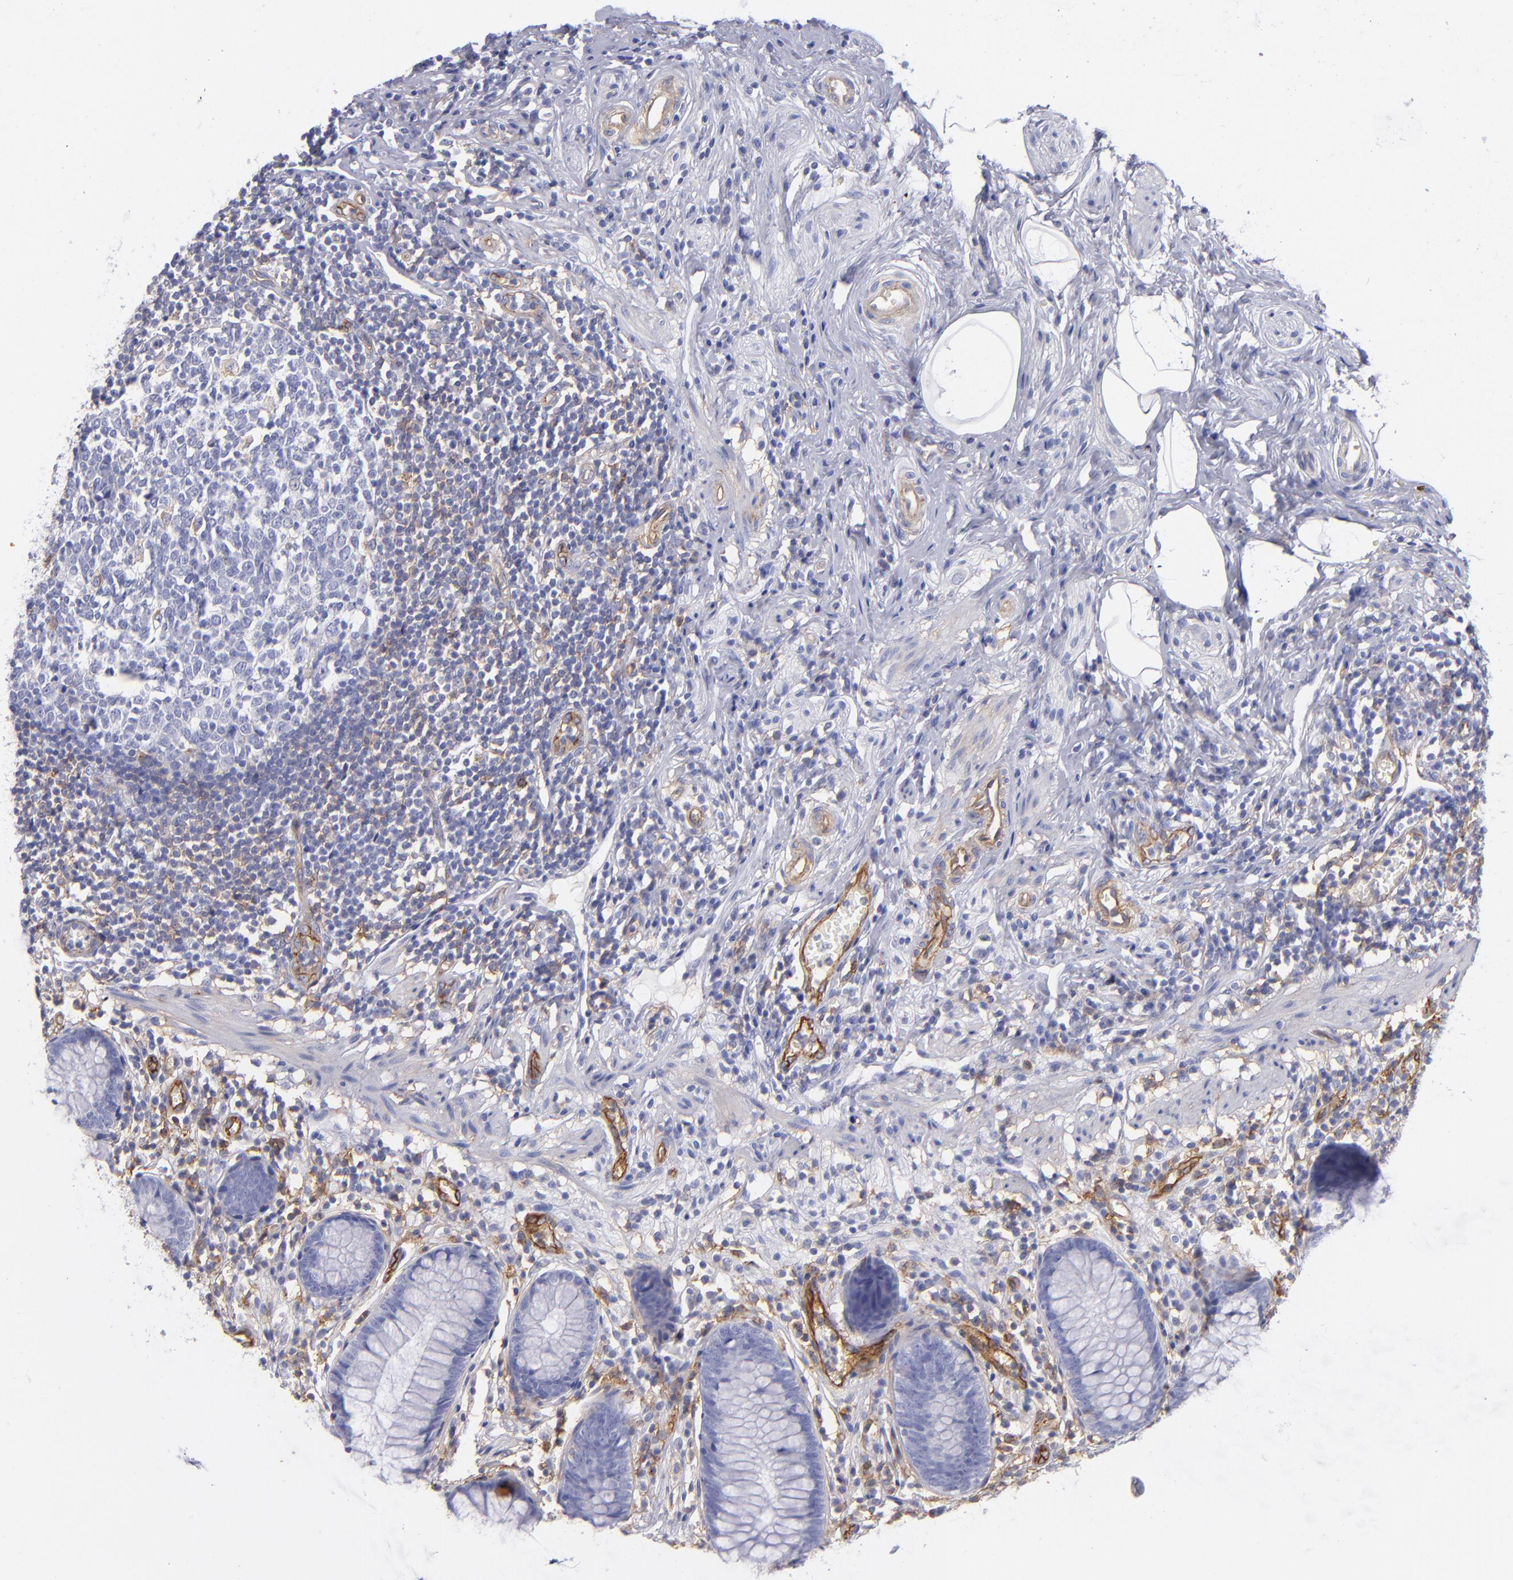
{"staining": {"intensity": "negative", "quantity": "none", "location": "none"}, "tissue": "appendix", "cell_type": "Glandular cells", "image_type": "normal", "snomed": [{"axis": "morphology", "description": "Normal tissue, NOS"}, {"axis": "topography", "description": "Appendix"}], "caption": "DAB (3,3'-diaminobenzidine) immunohistochemical staining of normal appendix demonstrates no significant positivity in glandular cells.", "gene": "ENTPD1", "patient": {"sex": "male", "age": 38}}